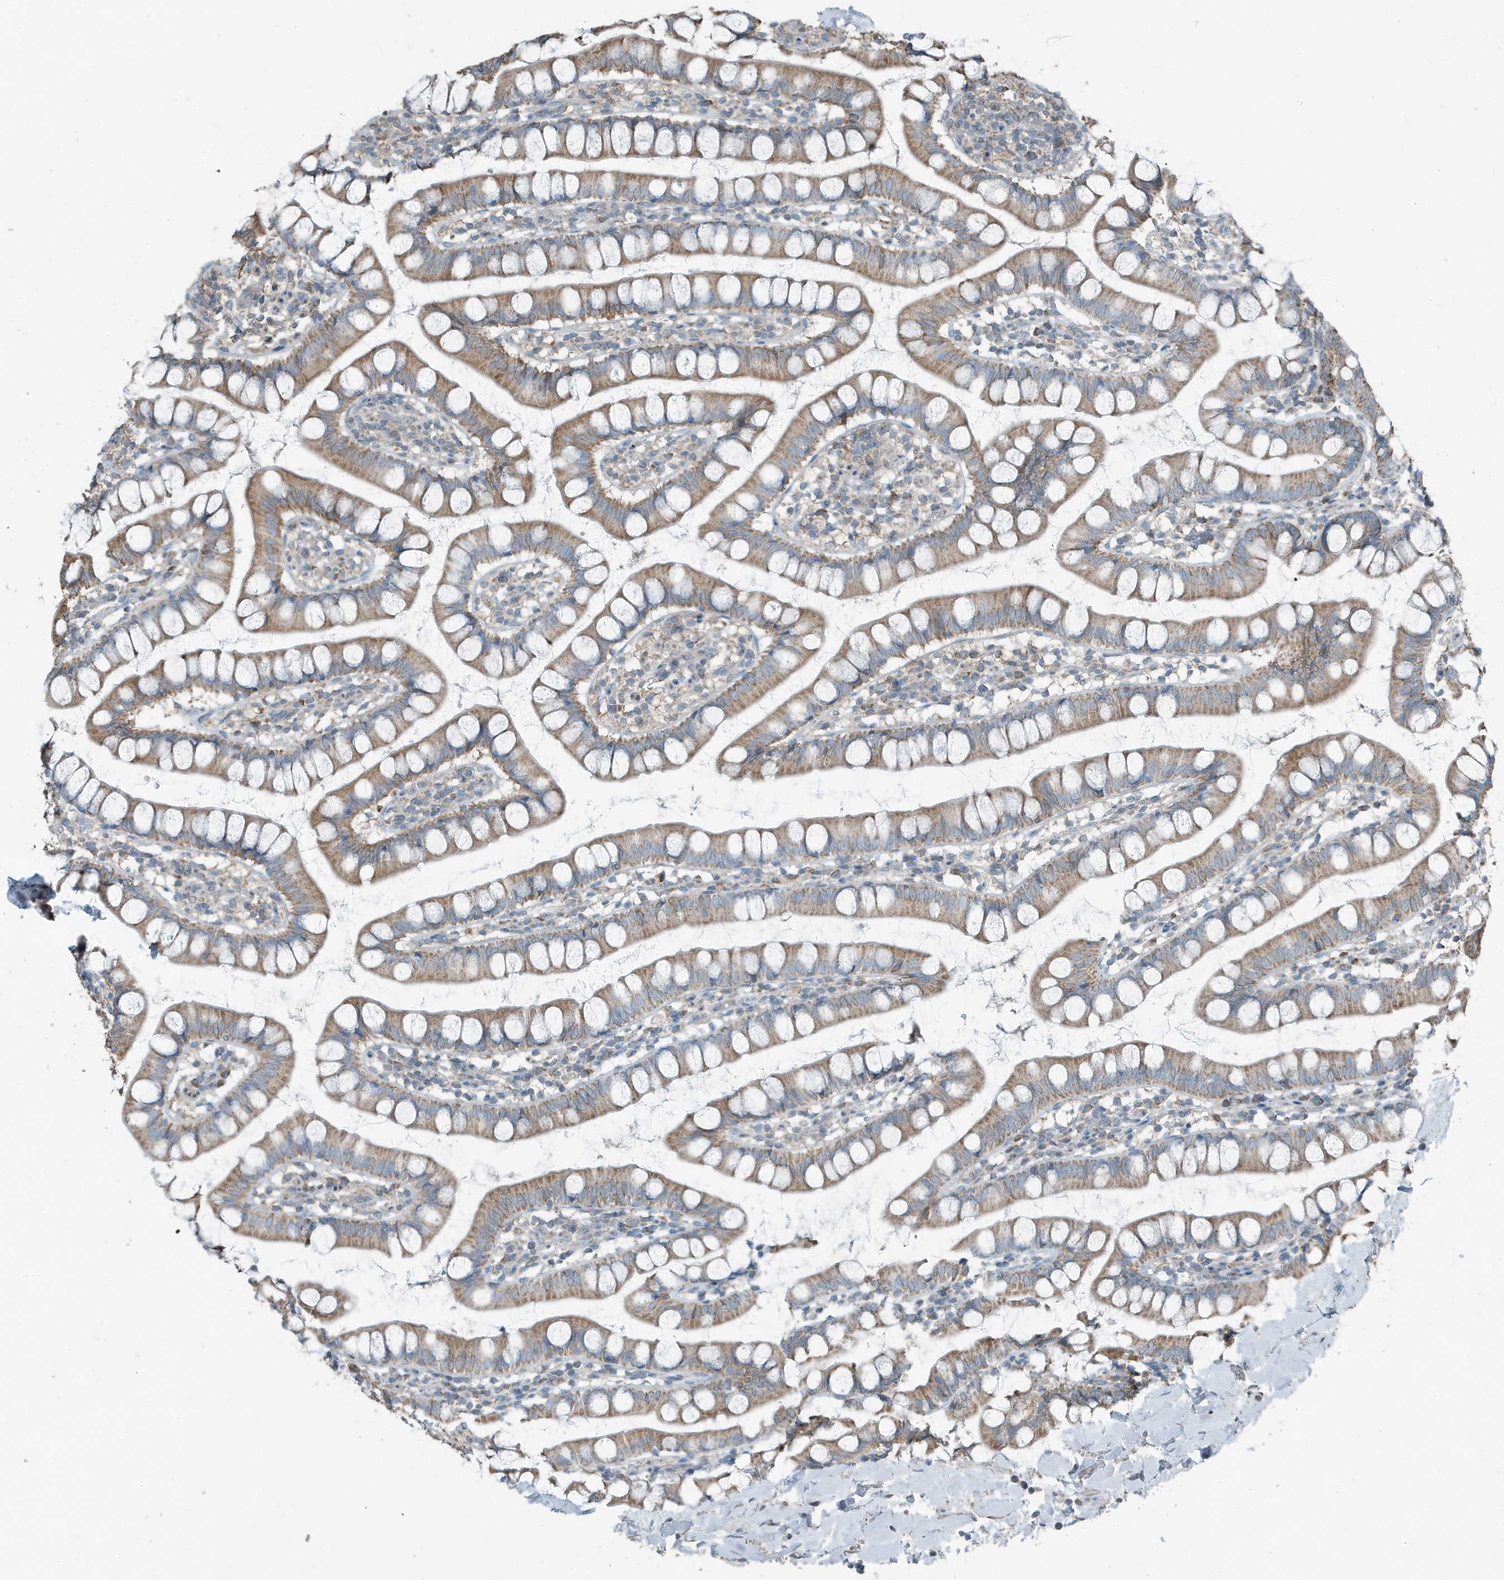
{"staining": {"intensity": "moderate", "quantity": ">75%", "location": "cytoplasmic/membranous"}, "tissue": "small intestine", "cell_type": "Glandular cells", "image_type": "normal", "snomed": [{"axis": "morphology", "description": "Normal tissue, NOS"}, {"axis": "topography", "description": "Small intestine"}], "caption": "Normal small intestine displays moderate cytoplasmic/membranous expression in about >75% of glandular cells, visualized by immunohistochemistry. Using DAB (3,3'-diaminobenzidine) (brown) and hematoxylin (blue) stains, captured at high magnification using brightfield microscopy.", "gene": "MT", "patient": {"sex": "female", "age": 84}}